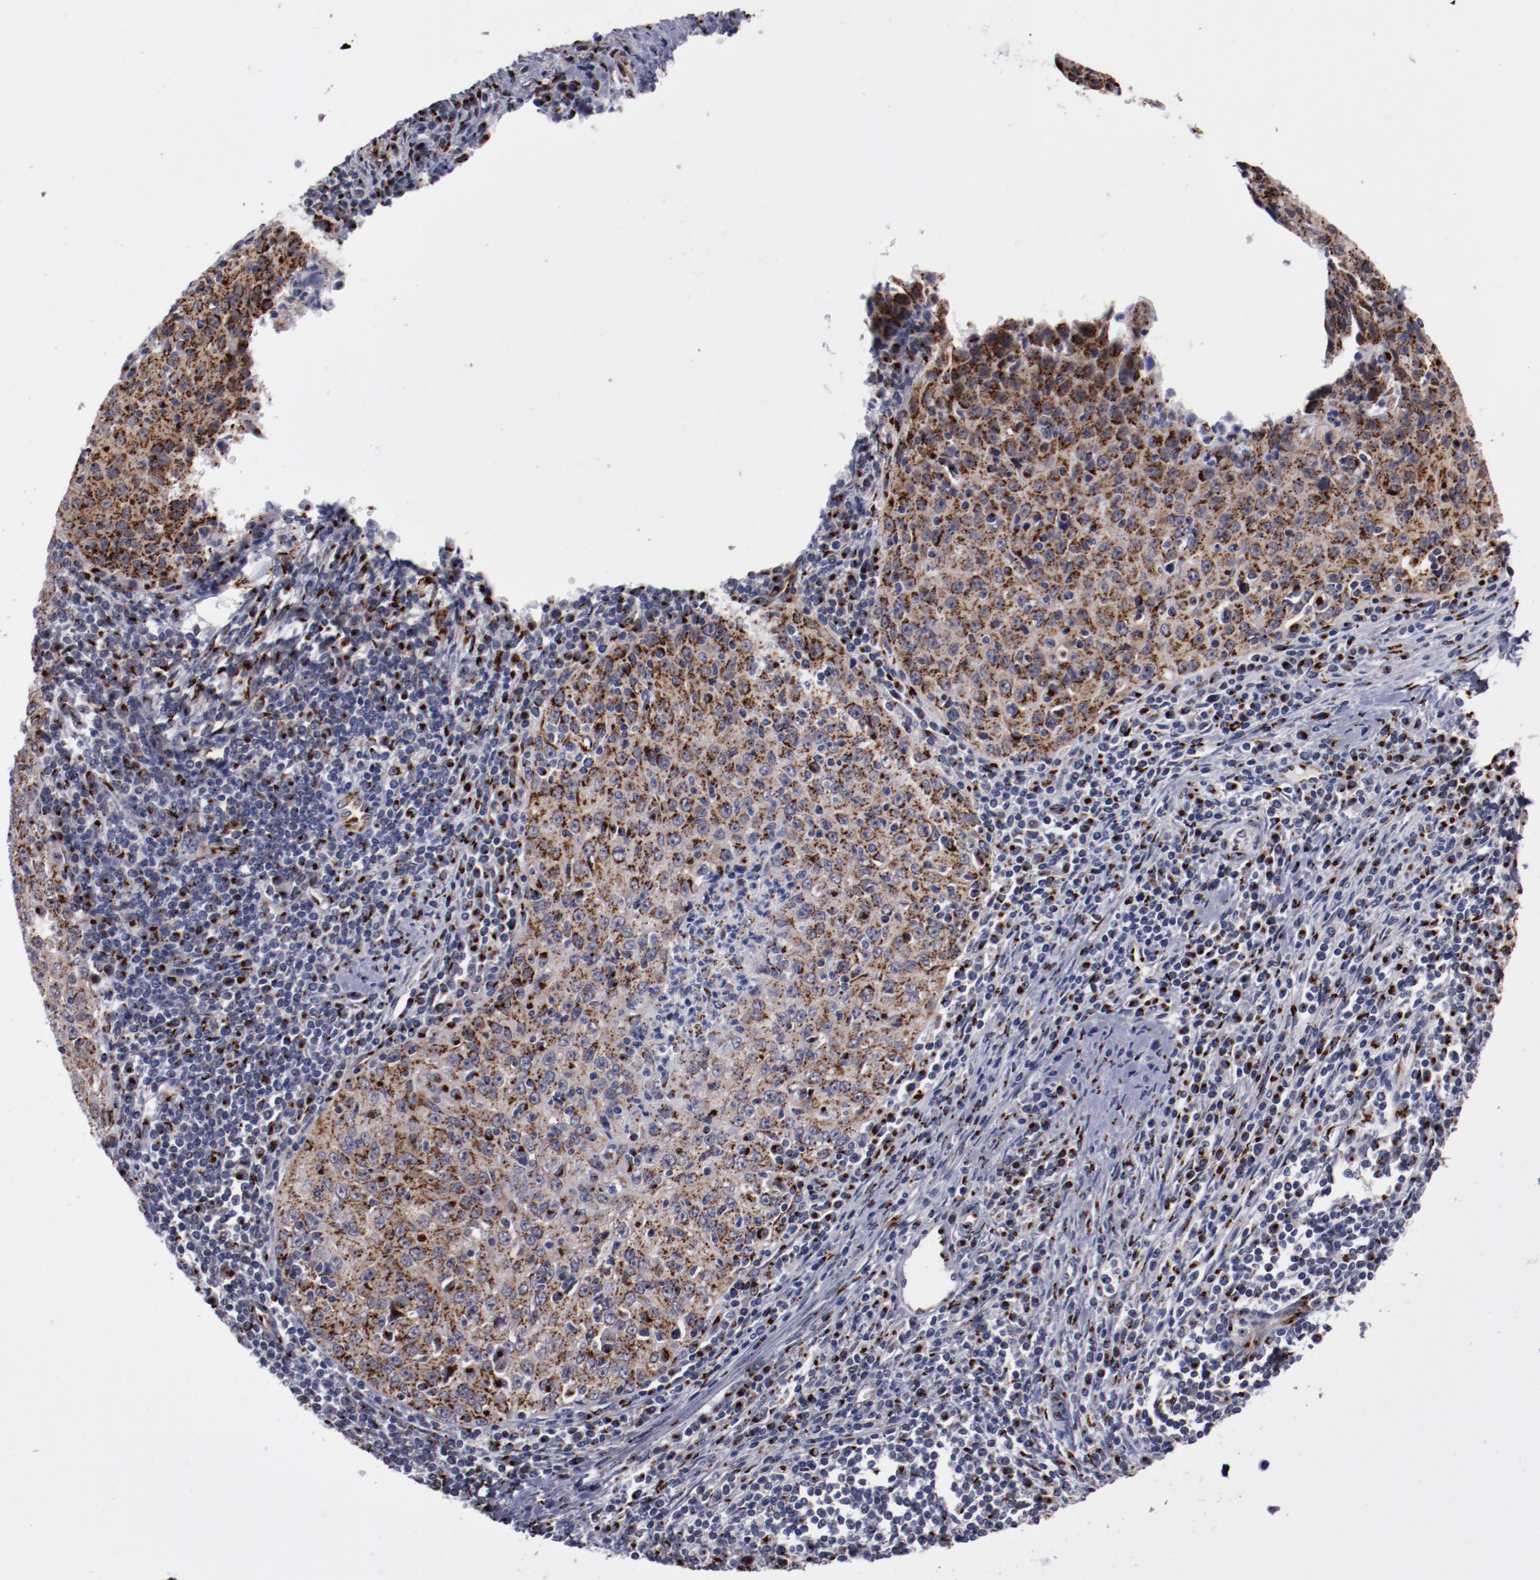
{"staining": {"intensity": "strong", "quantity": ">75%", "location": "cytoplasmic/membranous"}, "tissue": "cervical cancer", "cell_type": "Tumor cells", "image_type": "cancer", "snomed": [{"axis": "morphology", "description": "Squamous cell carcinoma, NOS"}, {"axis": "topography", "description": "Cervix"}], "caption": "Immunohistochemical staining of squamous cell carcinoma (cervical) demonstrates strong cytoplasmic/membranous protein positivity in approximately >75% of tumor cells.", "gene": "GOLIM4", "patient": {"sex": "female", "age": 27}}